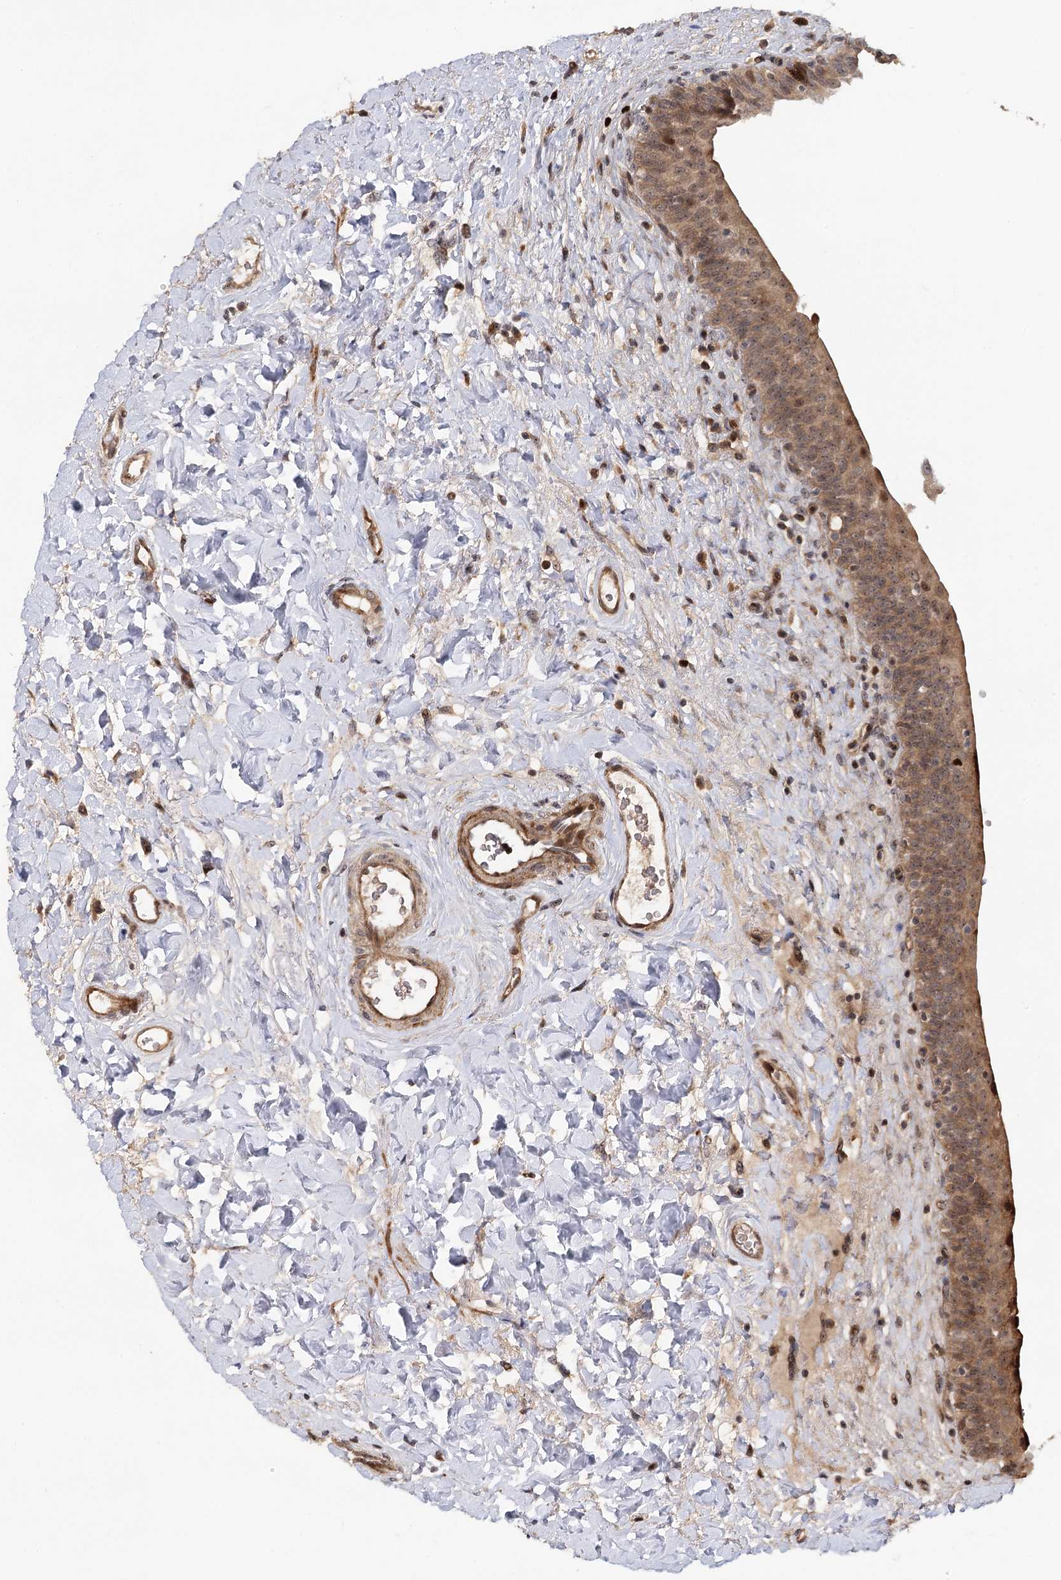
{"staining": {"intensity": "moderate", "quantity": ">75%", "location": "cytoplasmic/membranous,nuclear"}, "tissue": "urinary bladder", "cell_type": "Urothelial cells", "image_type": "normal", "snomed": [{"axis": "morphology", "description": "Normal tissue, NOS"}, {"axis": "topography", "description": "Urinary bladder"}], "caption": "Unremarkable urinary bladder was stained to show a protein in brown. There is medium levels of moderate cytoplasmic/membranous,nuclear expression in about >75% of urothelial cells. (Stains: DAB in brown, nuclei in blue, Microscopy: brightfield microscopy at high magnification).", "gene": "PIK3C2A", "patient": {"sex": "male", "age": 83}}